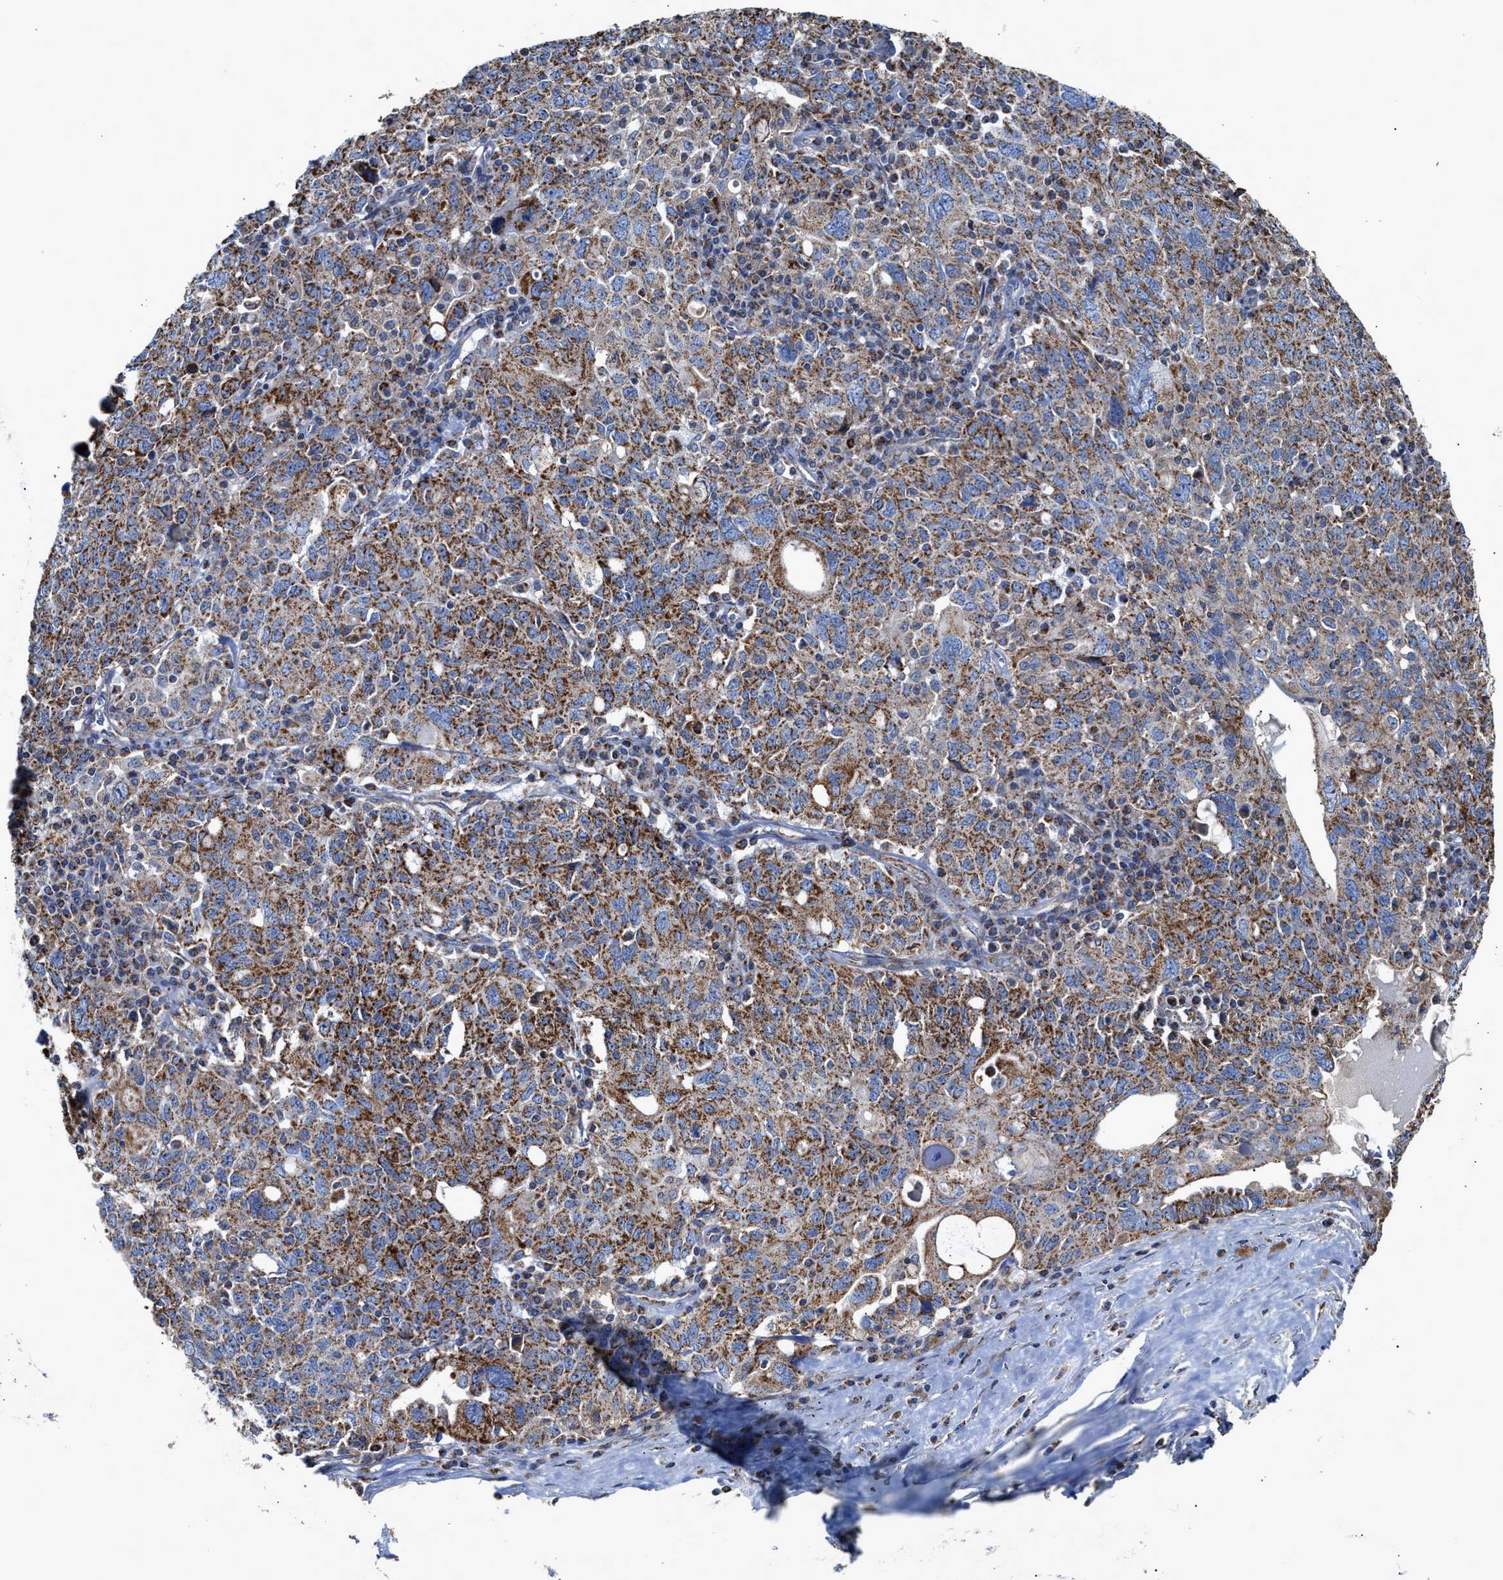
{"staining": {"intensity": "moderate", "quantity": ">75%", "location": "cytoplasmic/membranous"}, "tissue": "ovarian cancer", "cell_type": "Tumor cells", "image_type": "cancer", "snomed": [{"axis": "morphology", "description": "Carcinoma, endometroid"}, {"axis": "topography", "description": "Ovary"}], "caption": "A brown stain highlights moderate cytoplasmic/membranous positivity of a protein in human ovarian endometroid carcinoma tumor cells.", "gene": "MECR", "patient": {"sex": "female", "age": 62}}